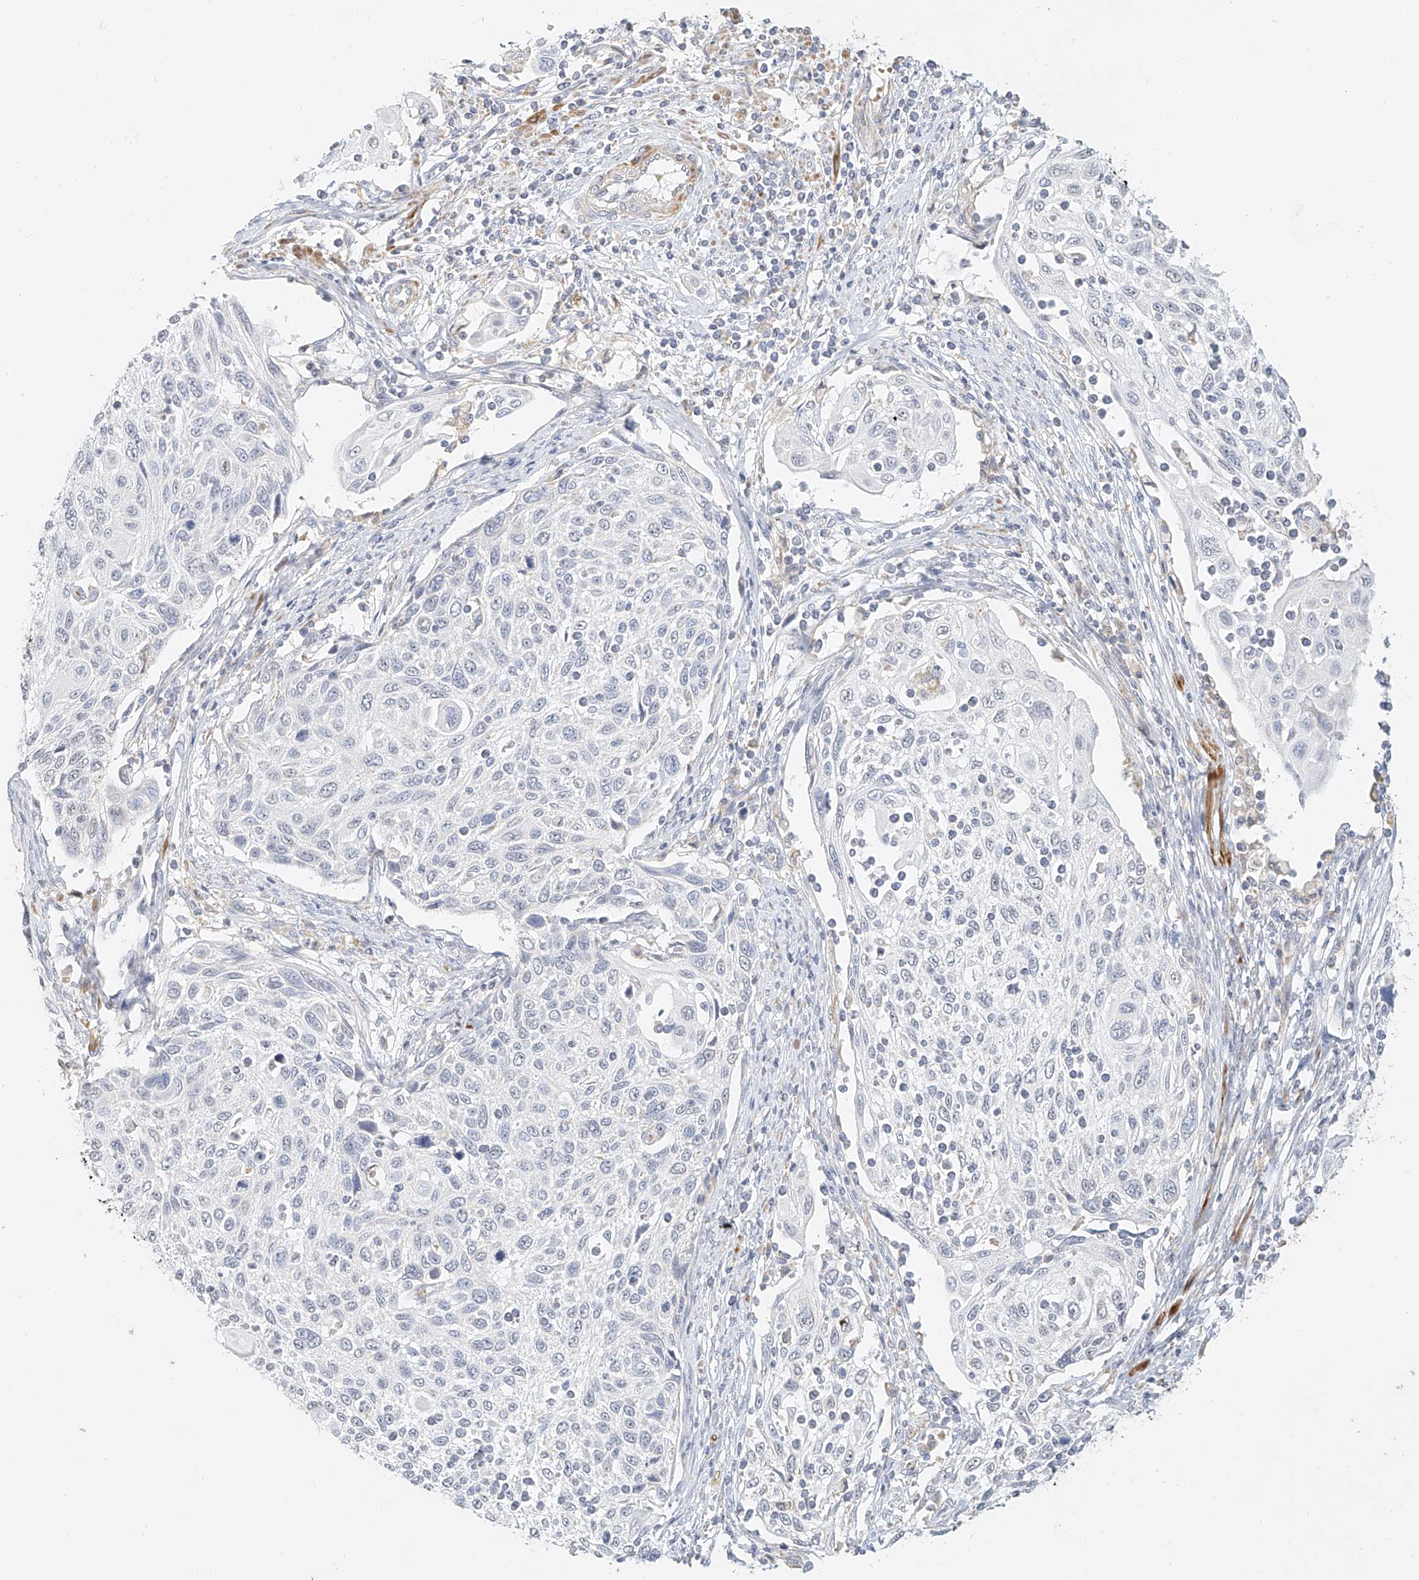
{"staining": {"intensity": "negative", "quantity": "none", "location": "none"}, "tissue": "cervical cancer", "cell_type": "Tumor cells", "image_type": "cancer", "snomed": [{"axis": "morphology", "description": "Squamous cell carcinoma, NOS"}, {"axis": "topography", "description": "Cervix"}], "caption": "Immunohistochemical staining of squamous cell carcinoma (cervical) exhibits no significant staining in tumor cells.", "gene": "CXorf58", "patient": {"sex": "female", "age": 70}}